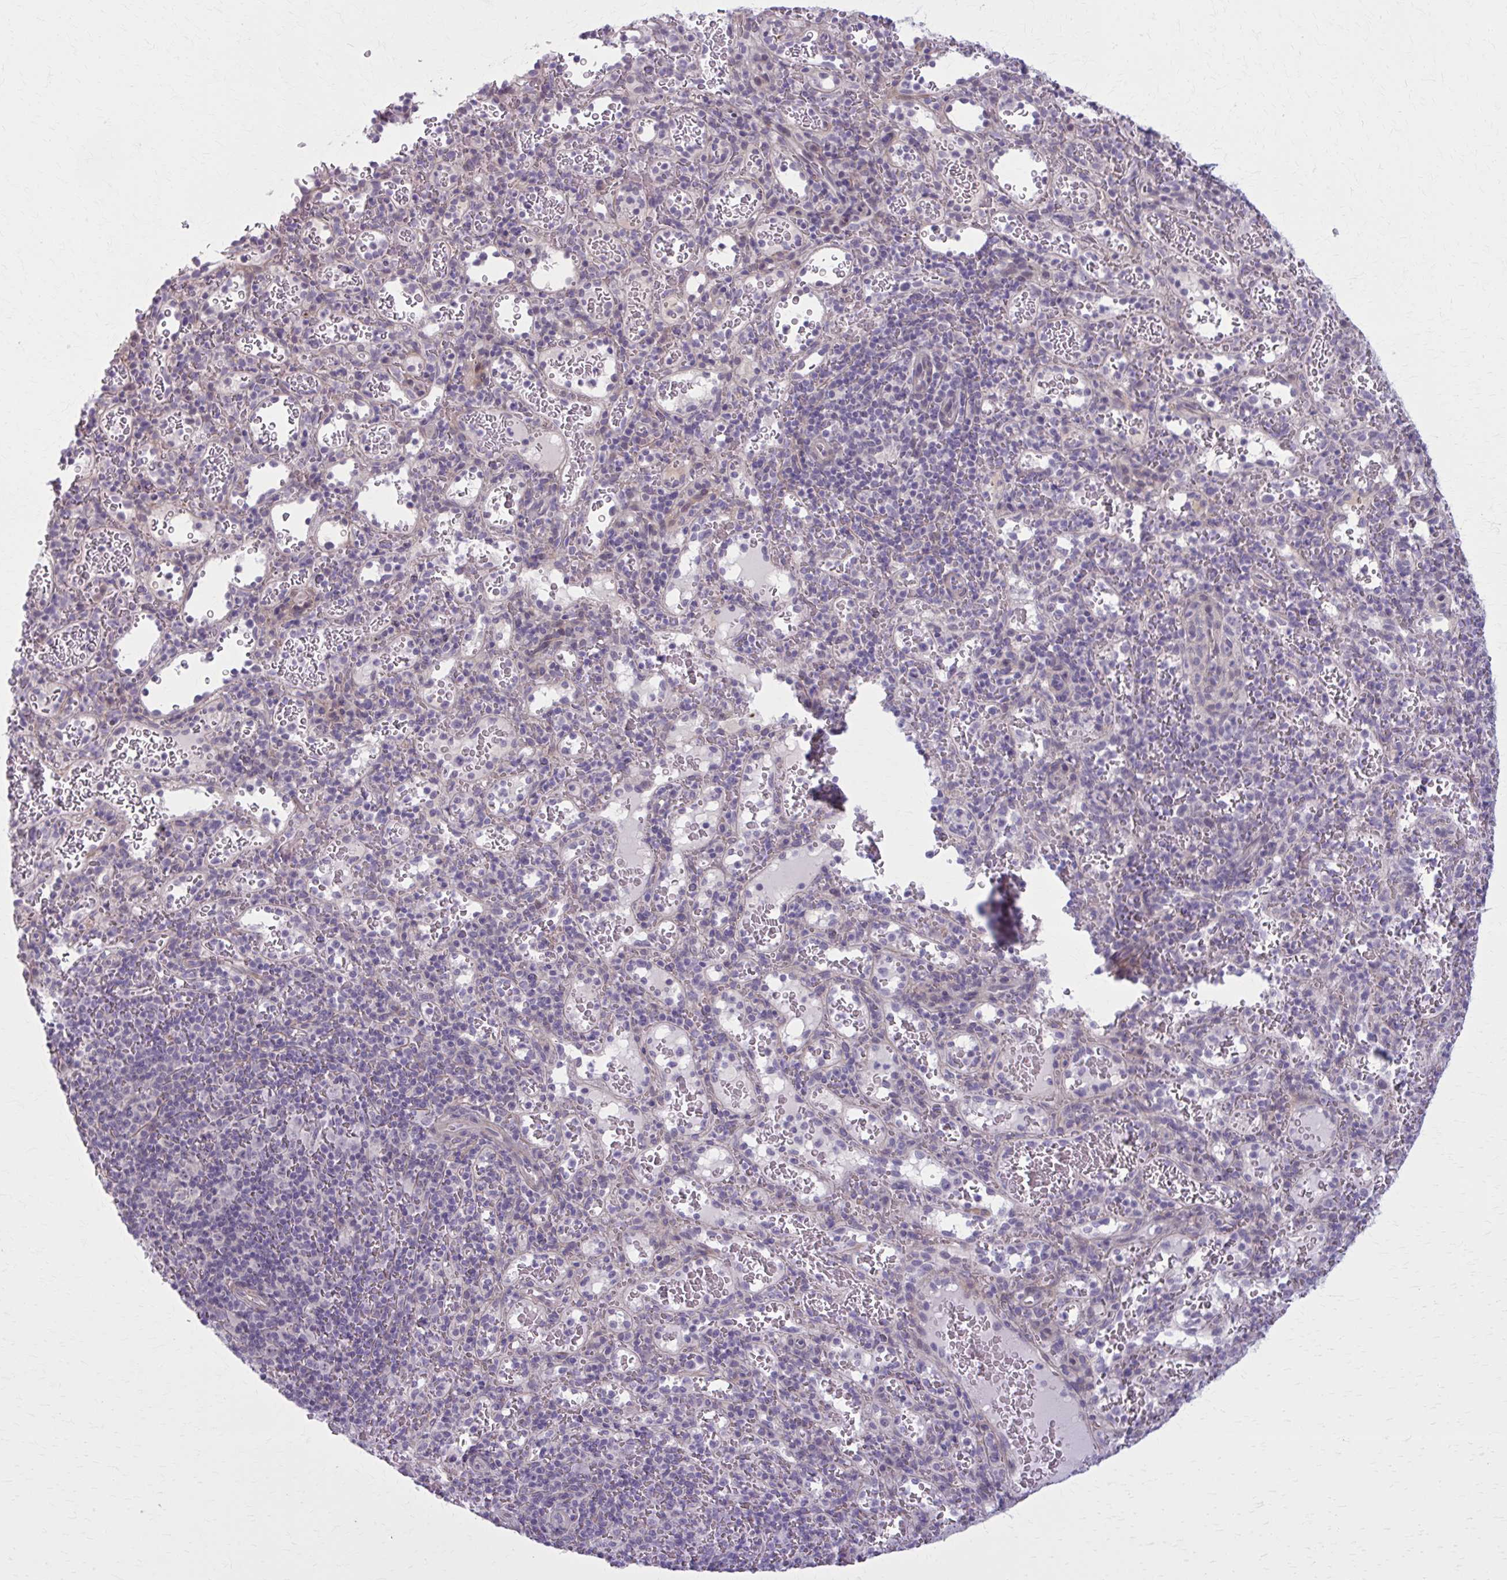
{"staining": {"intensity": "negative", "quantity": "none", "location": "none"}, "tissue": "spleen", "cell_type": "Cells in red pulp", "image_type": "normal", "snomed": [{"axis": "morphology", "description": "Normal tissue, NOS"}, {"axis": "topography", "description": "Spleen"}], "caption": "IHC micrograph of normal spleen stained for a protein (brown), which demonstrates no positivity in cells in red pulp.", "gene": "NUMBL", "patient": {"sex": "male", "age": 57}}